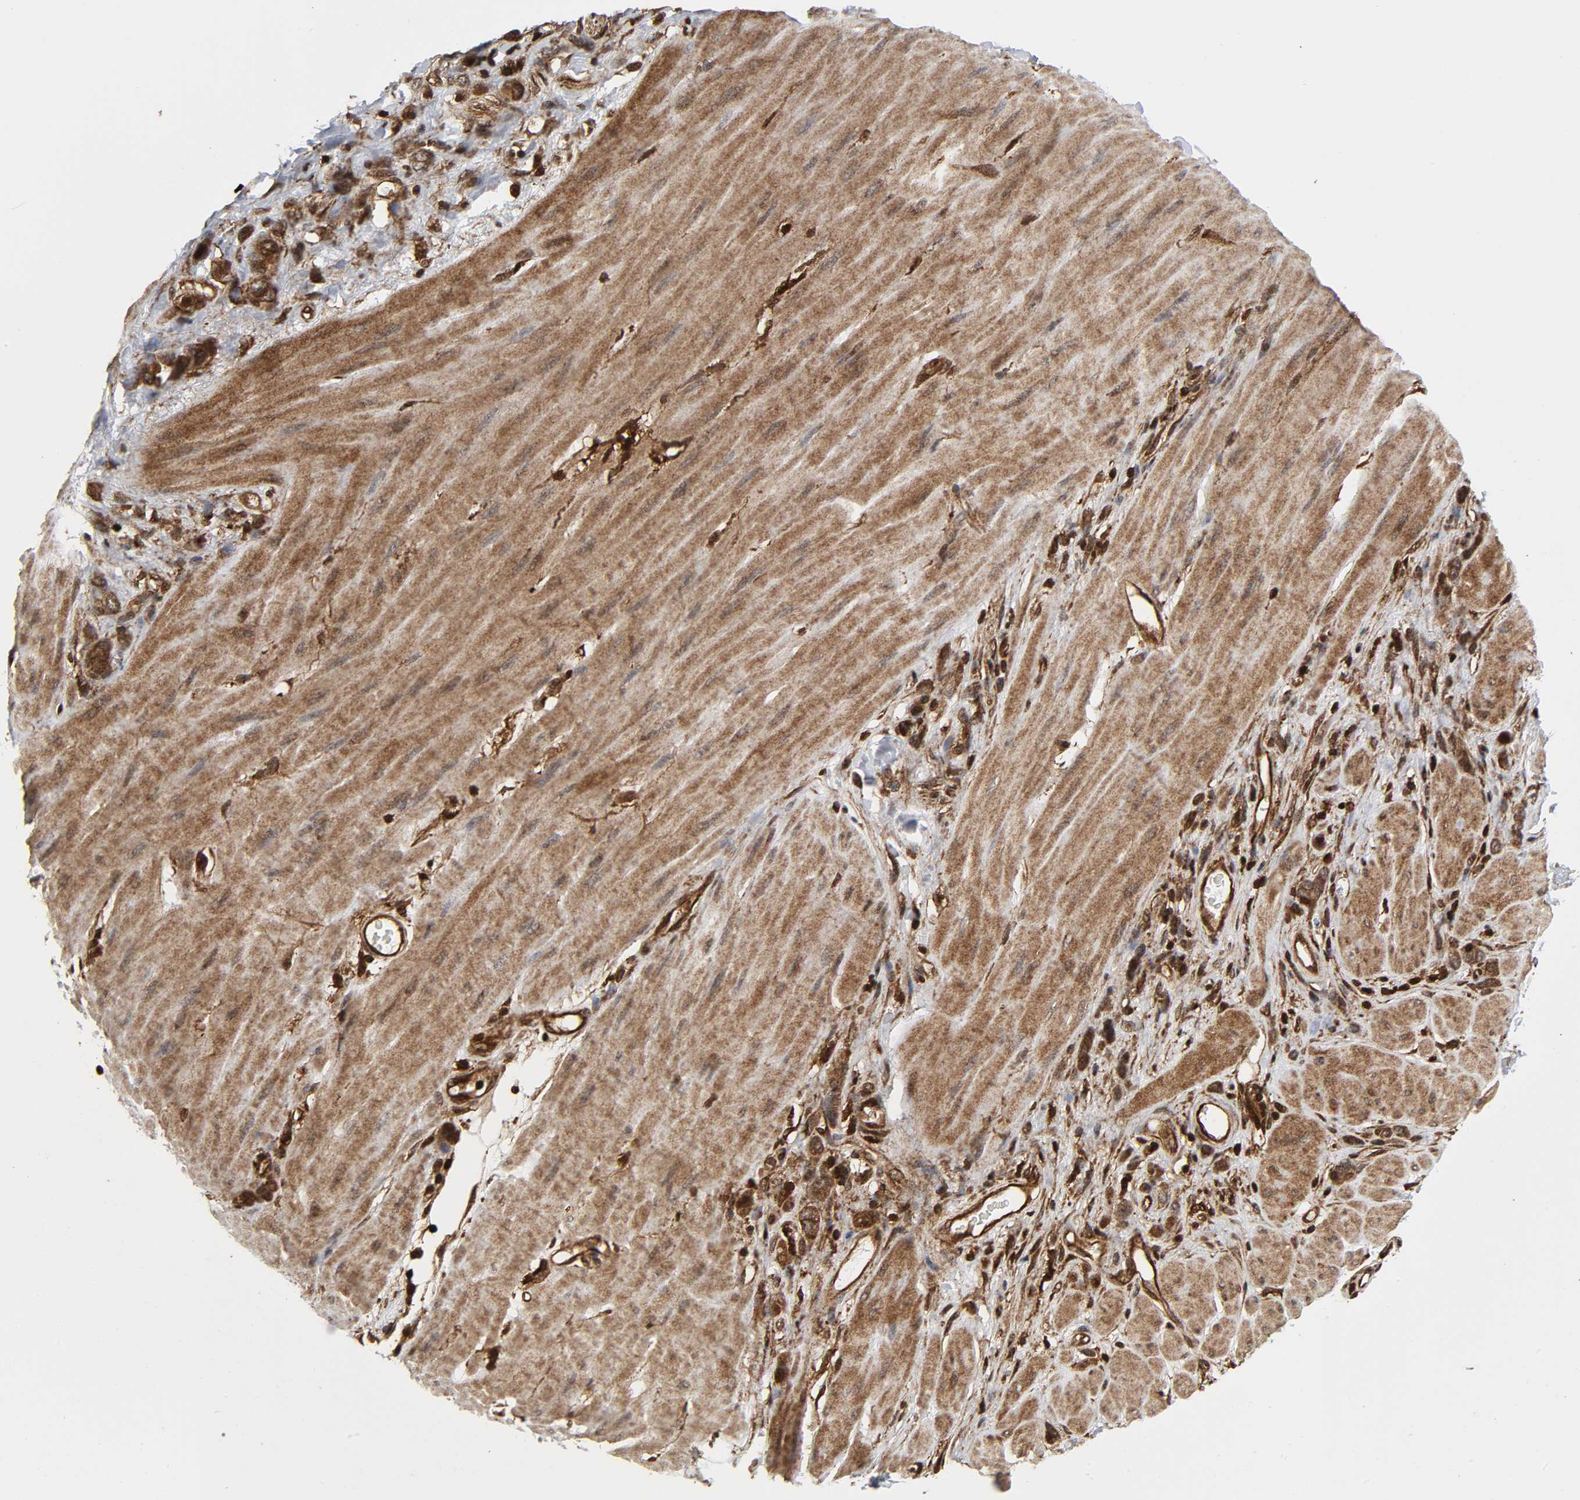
{"staining": {"intensity": "strong", "quantity": ">75%", "location": "cytoplasmic/membranous"}, "tissue": "stomach cancer", "cell_type": "Tumor cells", "image_type": "cancer", "snomed": [{"axis": "morphology", "description": "Adenocarcinoma, NOS"}, {"axis": "topography", "description": "Stomach"}], "caption": "A high-resolution image shows immunohistochemistry staining of stomach adenocarcinoma, which displays strong cytoplasmic/membranous staining in approximately >75% of tumor cells. The staining was performed using DAB to visualize the protein expression in brown, while the nuclei were stained in blue with hematoxylin (Magnification: 20x).", "gene": "MAPK1", "patient": {"sex": "male", "age": 82}}